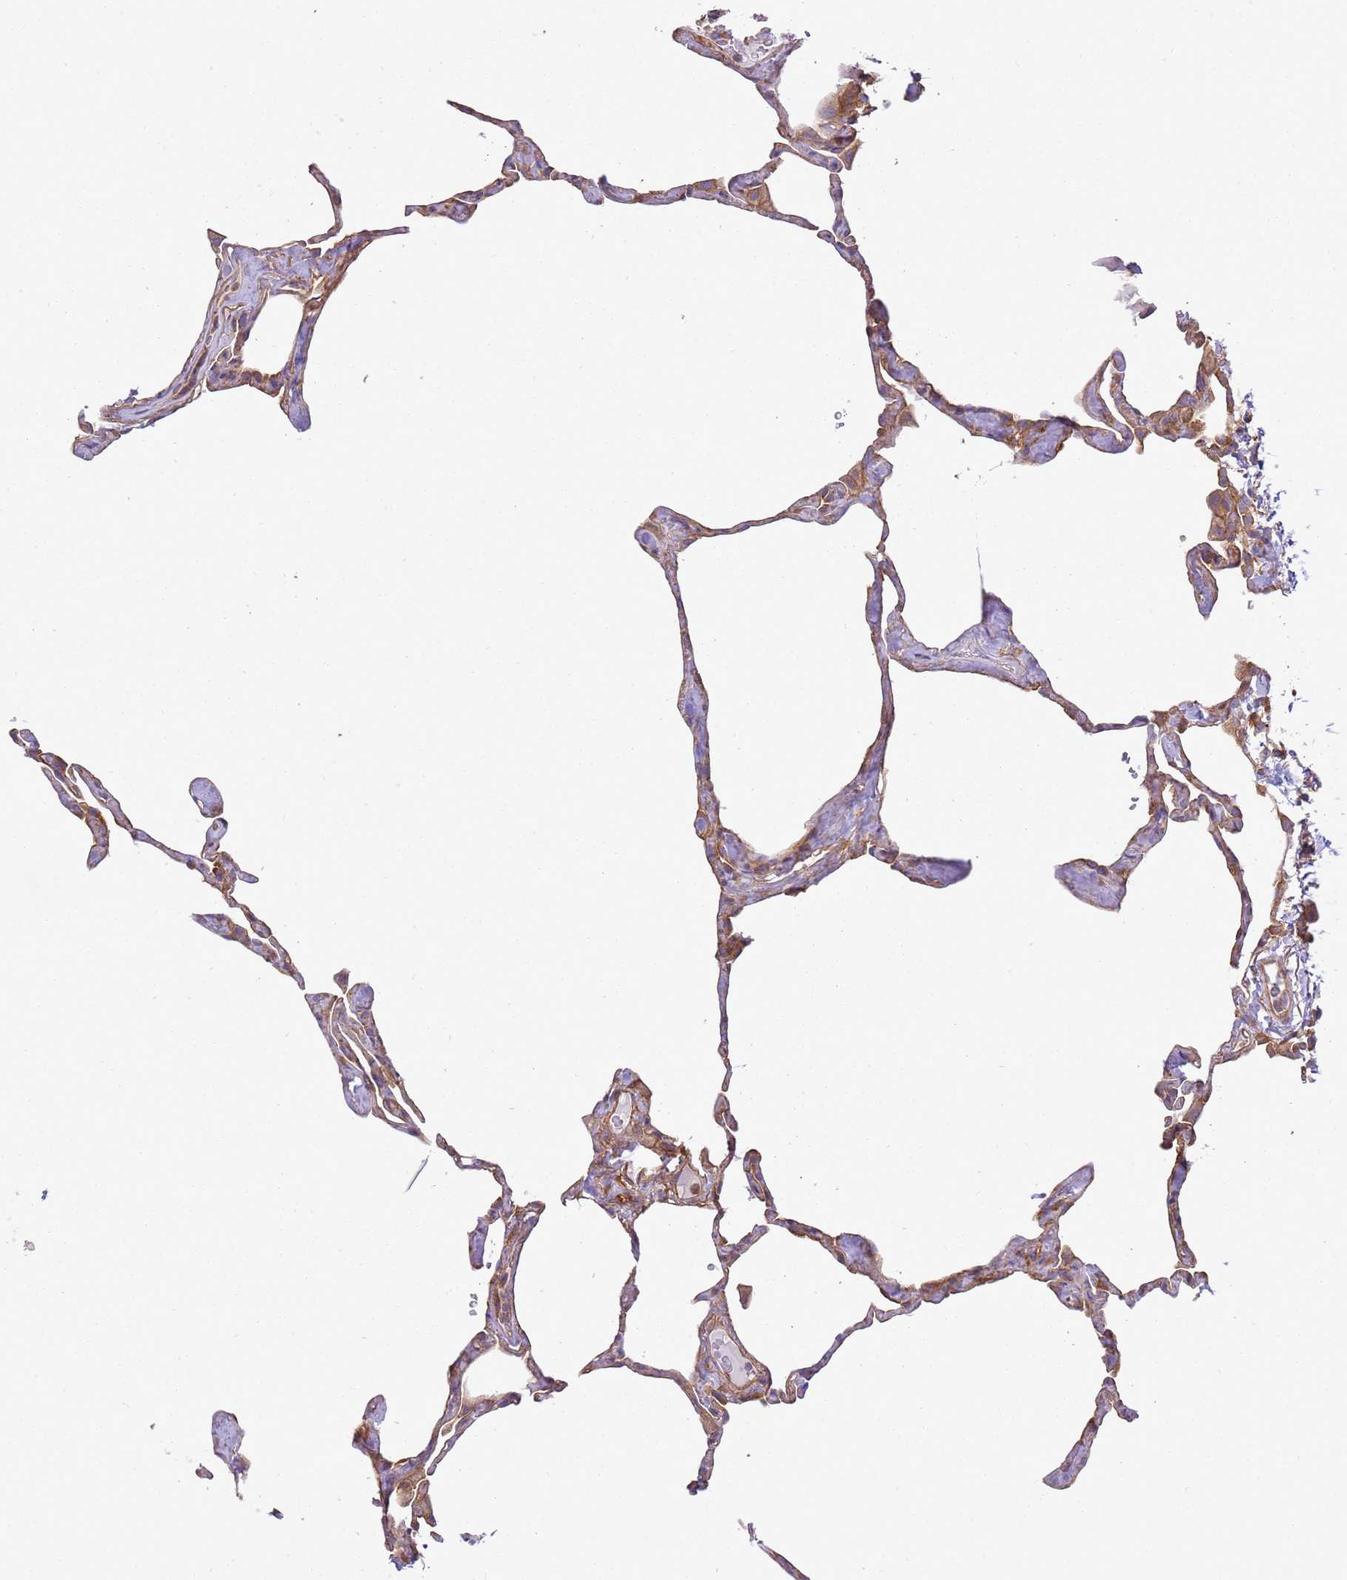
{"staining": {"intensity": "weak", "quantity": "25%-75%", "location": "cytoplasmic/membranous"}, "tissue": "lung", "cell_type": "Alveolar cells", "image_type": "normal", "snomed": [{"axis": "morphology", "description": "Normal tissue, NOS"}, {"axis": "topography", "description": "Lung"}], "caption": "Normal lung was stained to show a protein in brown. There is low levels of weak cytoplasmic/membranous expression in approximately 25%-75% of alveolar cells.", "gene": "SNX21", "patient": {"sex": "male", "age": 65}}